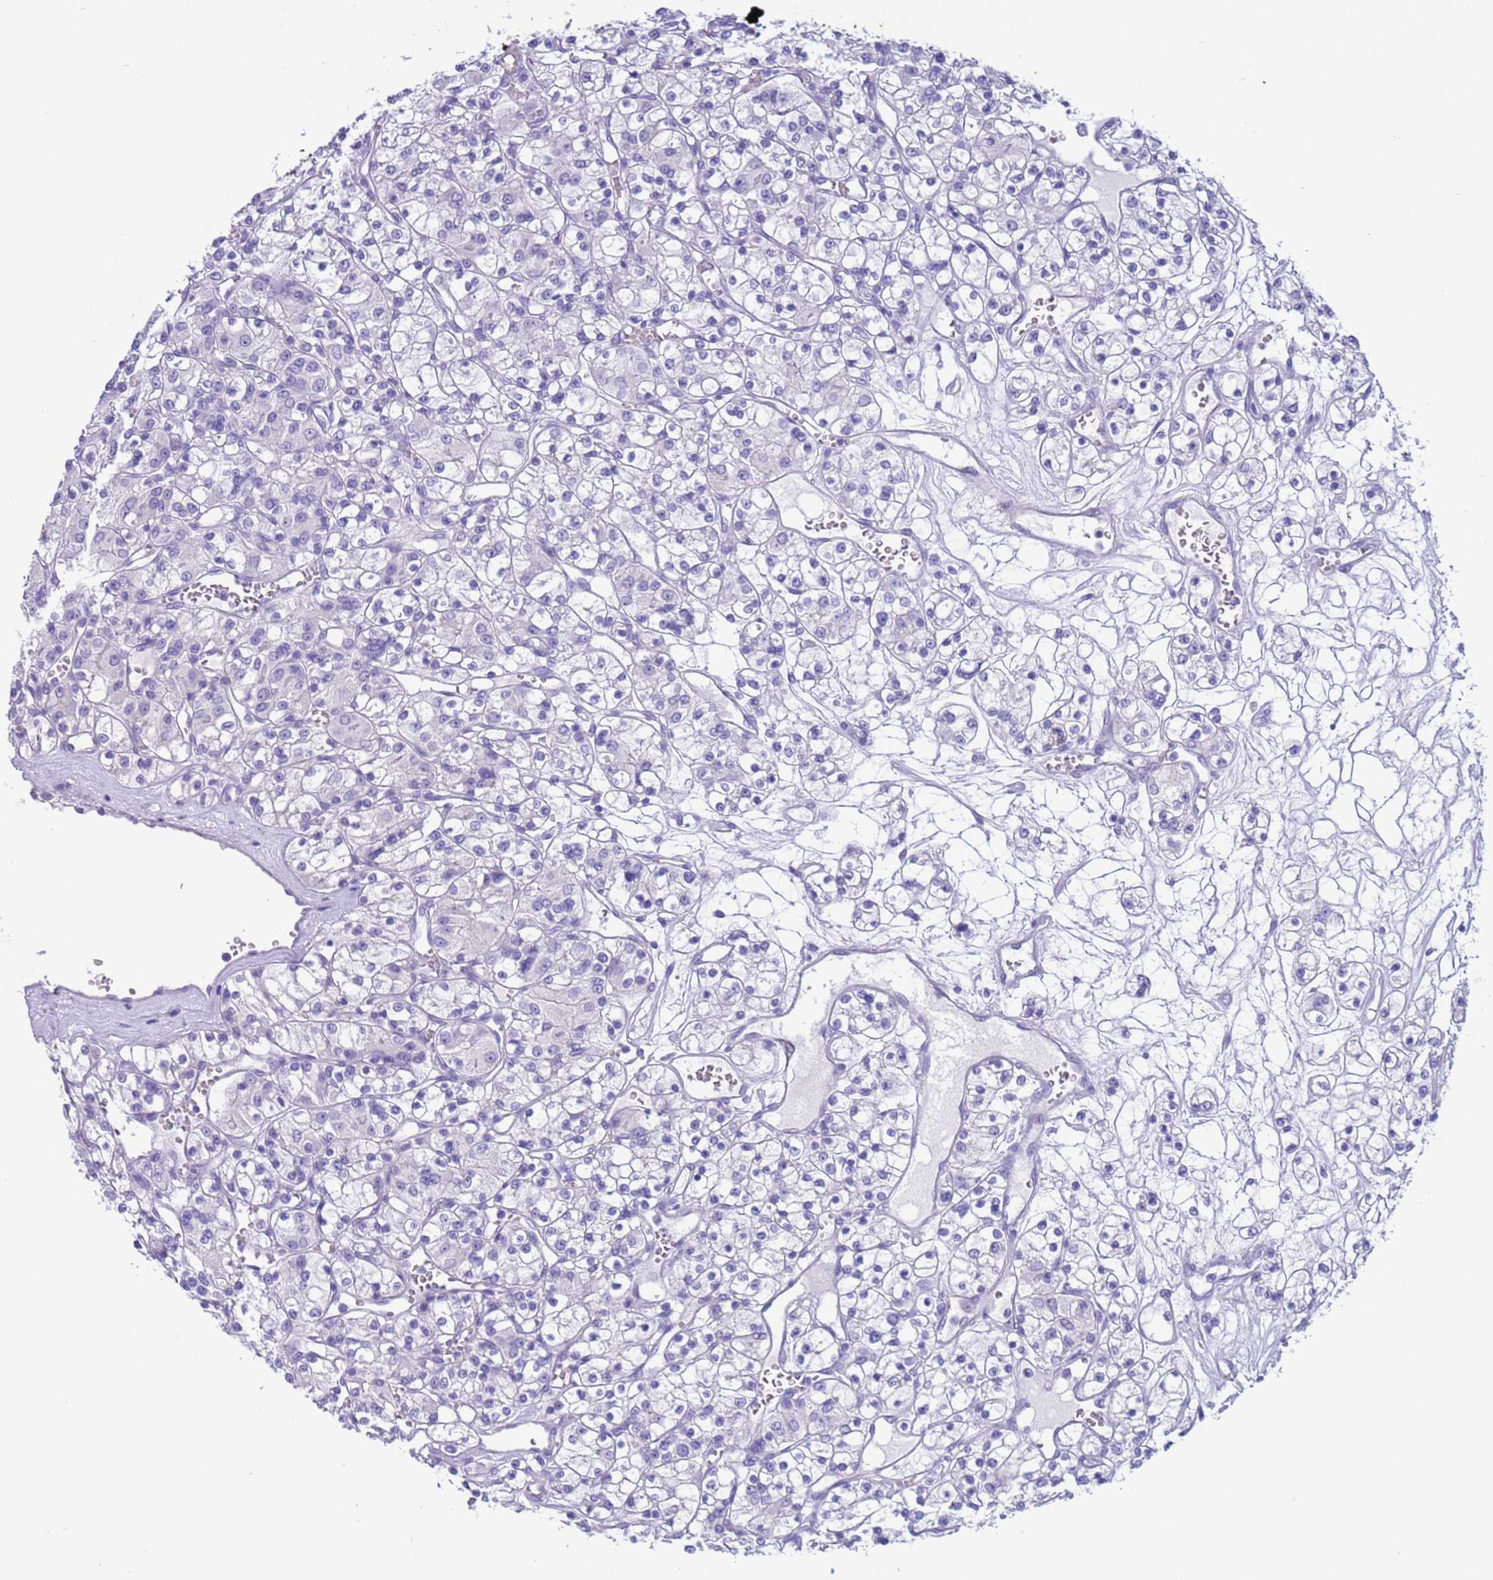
{"staining": {"intensity": "negative", "quantity": "none", "location": "none"}, "tissue": "renal cancer", "cell_type": "Tumor cells", "image_type": "cancer", "snomed": [{"axis": "morphology", "description": "Adenocarcinoma, NOS"}, {"axis": "topography", "description": "Kidney"}], "caption": "IHC histopathology image of human renal cancer stained for a protein (brown), which exhibits no expression in tumor cells. Nuclei are stained in blue.", "gene": "CPB1", "patient": {"sex": "female", "age": 59}}